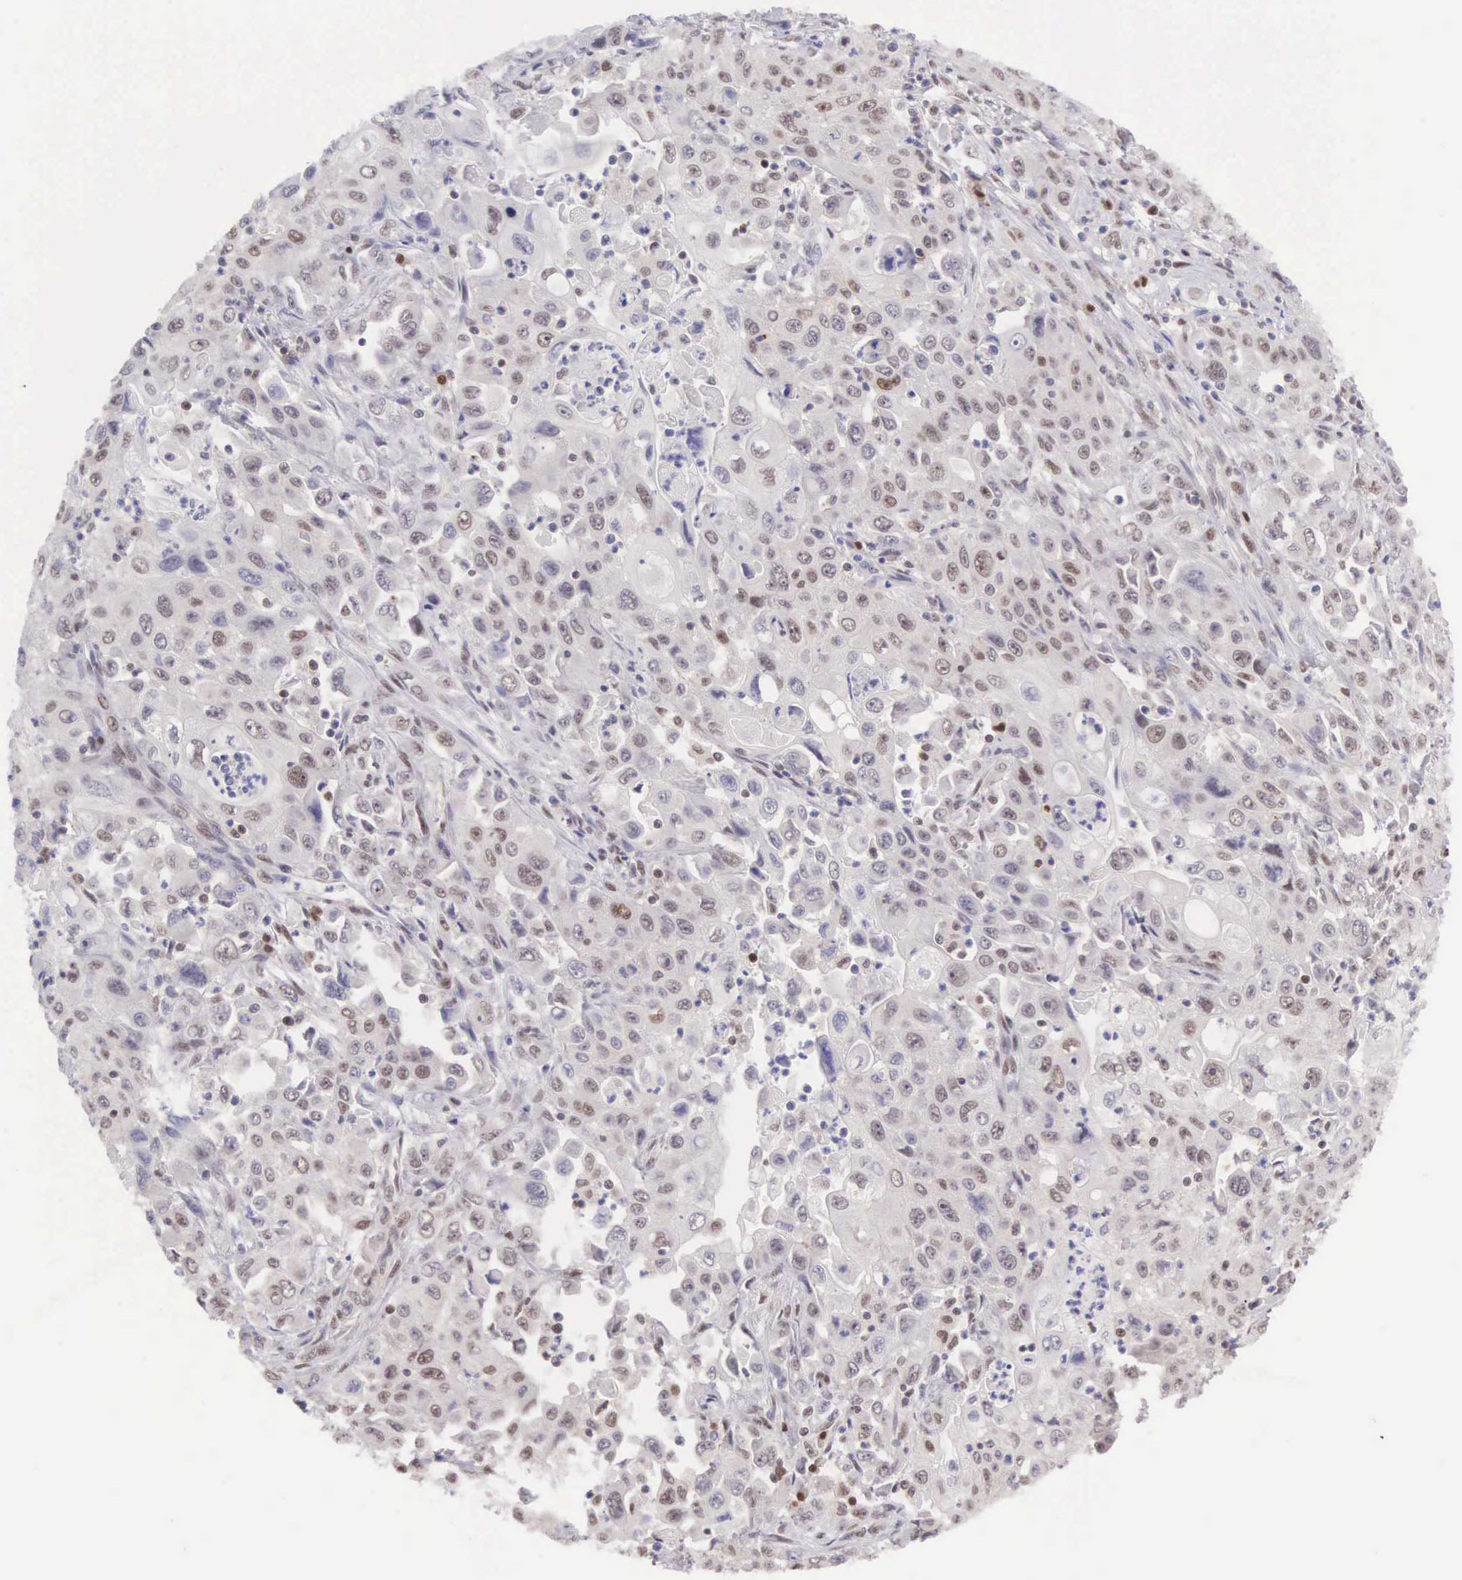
{"staining": {"intensity": "weak", "quantity": "25%-75%", "location": "nuclear"}, "tissue": "pancreatic cancer", "cell_type": "Tumor cells", "image_type": "cancer", "snomed": [{"axis": "morphology", "description": "Adenocarcinoma, NOS"}, {"axis": "topography", "description": "Pancreas"}], "caption": "Approximately 25%-75% of tumor cells in pancreatic cancer show weak nuclear protein expression as visualized by brown immunohistochemical staining.", "gene": "CCDC117", "patient": {"sex": "male", "age": 70}}